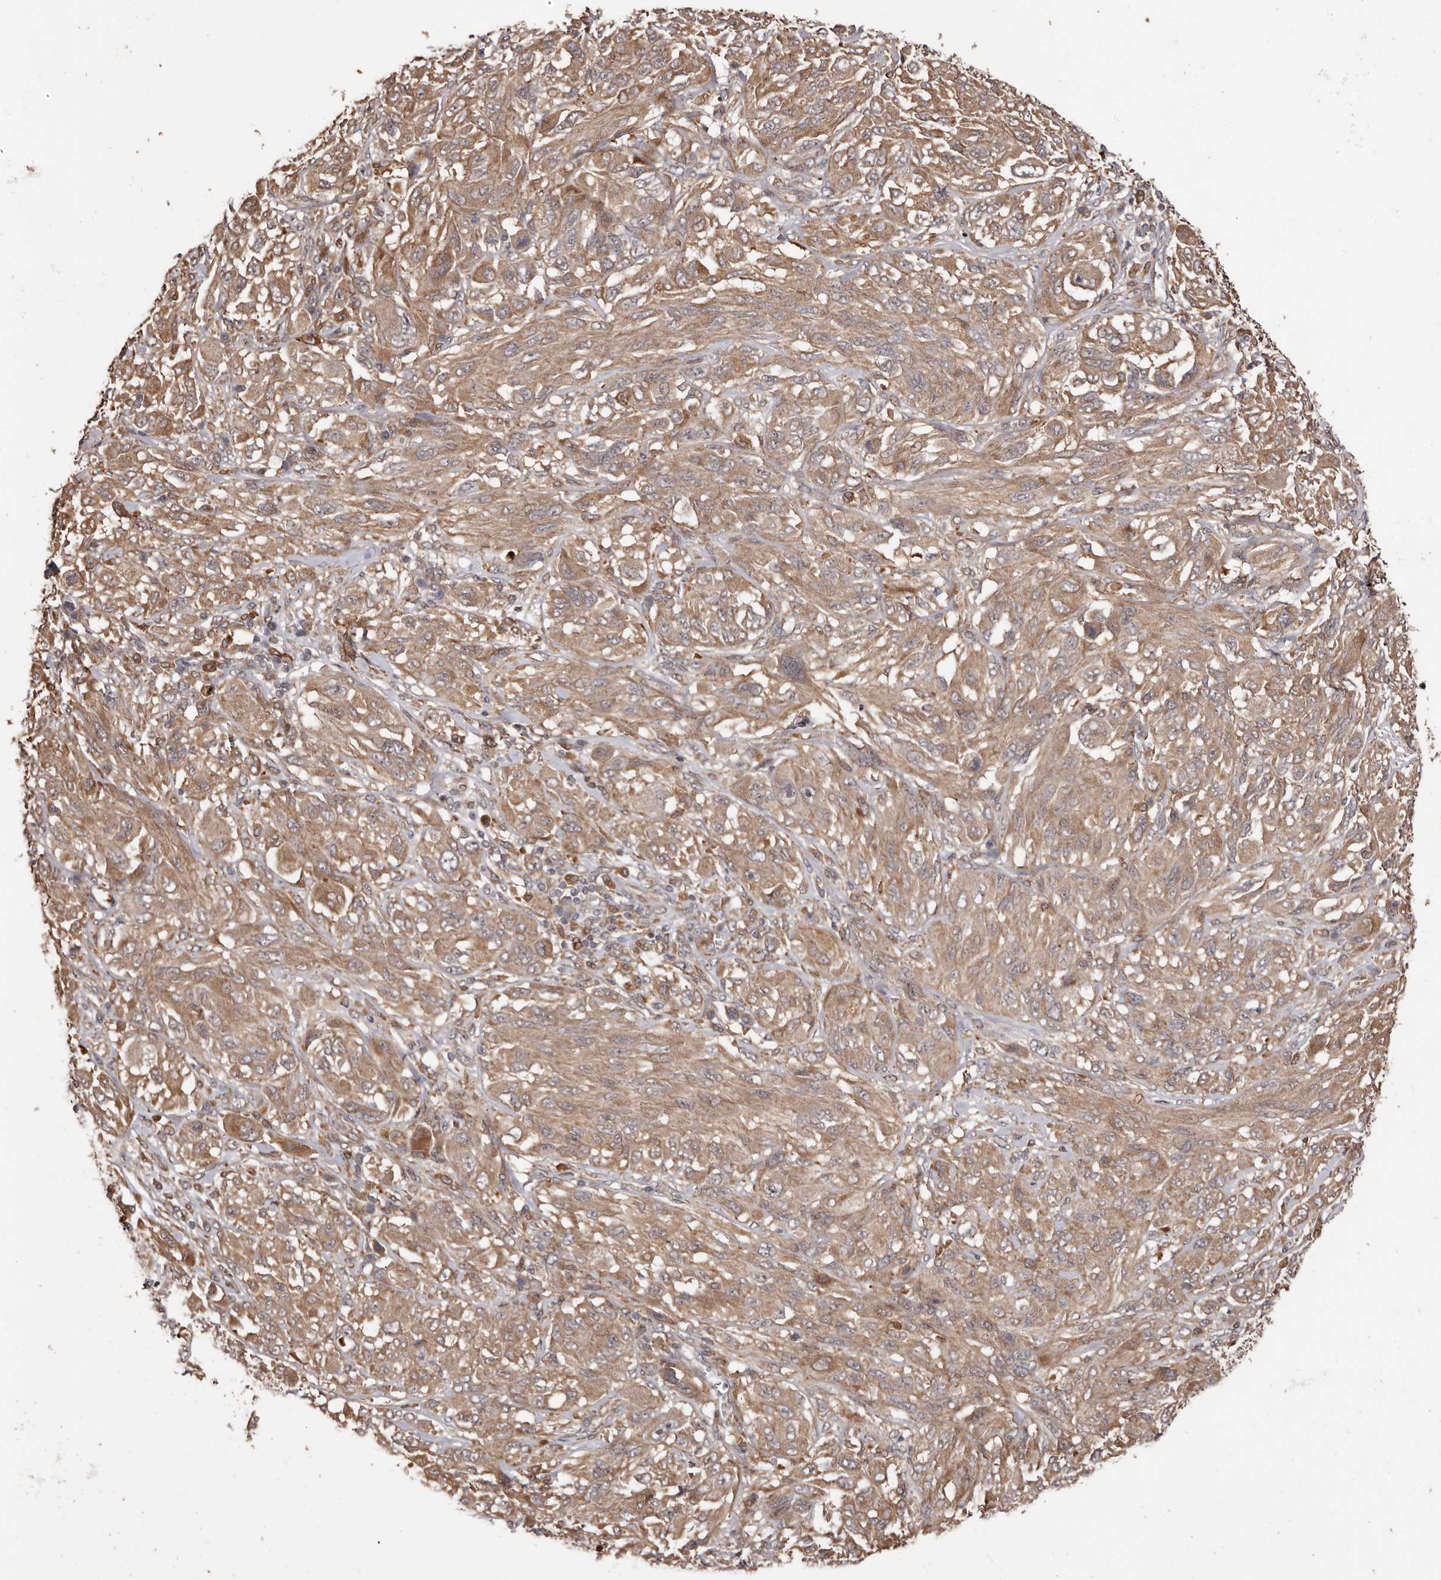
{"staining": {"intensity": "moderate", "quantity": ">75%", "location": "cytoplasmic/membranous"}, "tissue": "melanoma", "cell_type": "Tumor cells", "image_type": "cancer", "snomed": [{"axis": "morphology", "description": "Malignant melanoma, NOS"}, {"axis": "topography", "description": "Skin"}], "caption": "An image showing moderate cytoplasmic/membranous positivity in approximately >75% of tumor cells in malignant melanoma, as visualized by brown immunohistochemical staining.", "gene": "ZCCHC7", "patient": {"sex": "female", "age": 91}}